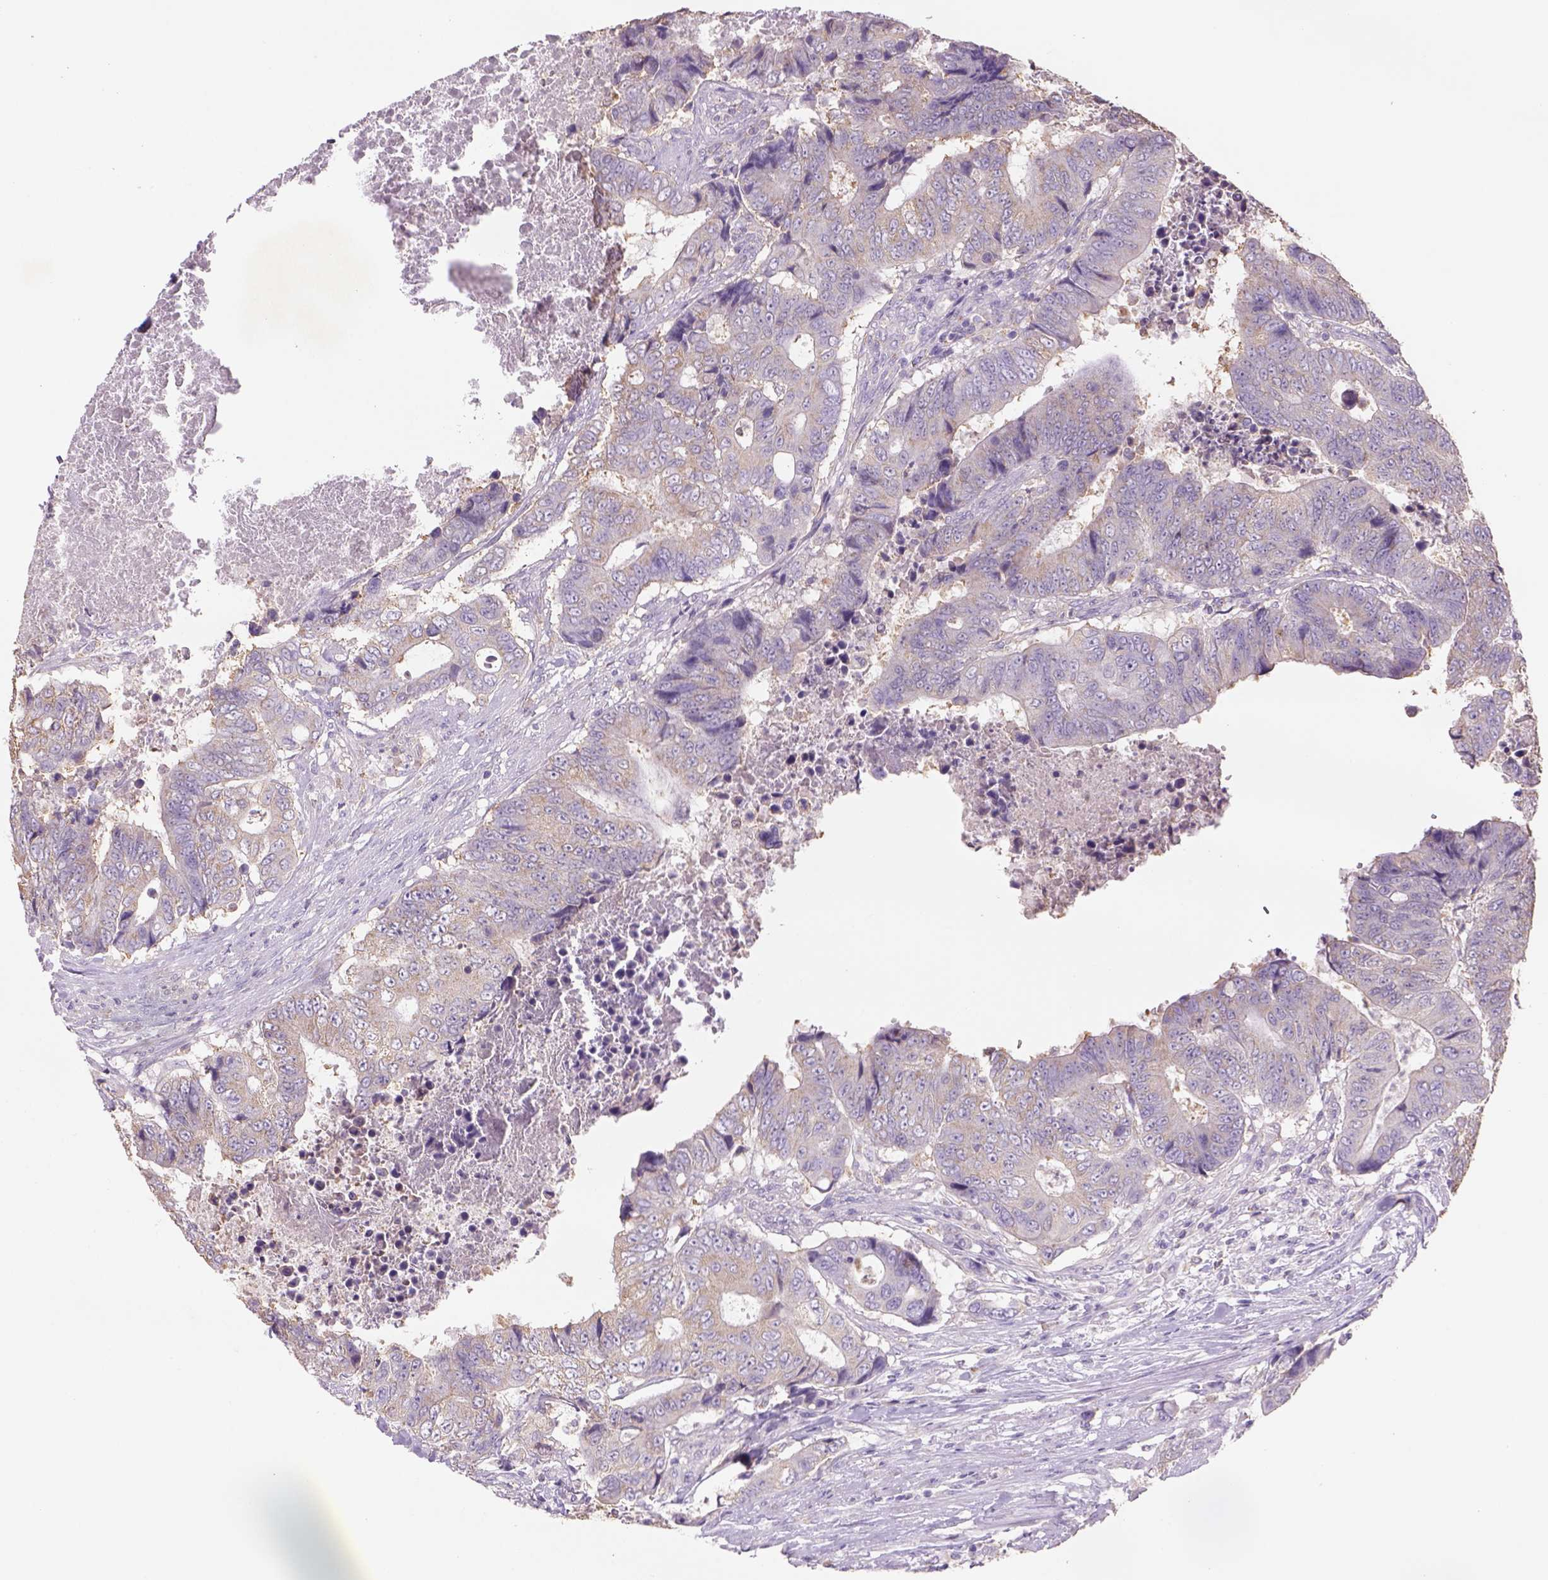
{"staining": {"intensity": "weak", "quantity": ">75%", "location": "cytoplasmic/membranous"}, "tissue": "colorectal cancer", "cell_type": "Tumor cells", "image_type": "cancer", "snomed": [{"axis": "morphology", "description": "Adenocarcinoma, NOS"}, {"axis": "topography", "description": "Colon"}], "caption": "This histopathology image shows IHC staining of colorectal adenocarcinoma, with low weak cytoplasmic/membranous staining in approximately >75% of tumor cells.", "gene": "NAALAD2", "patient": {"sex": "female", "age": 48}}